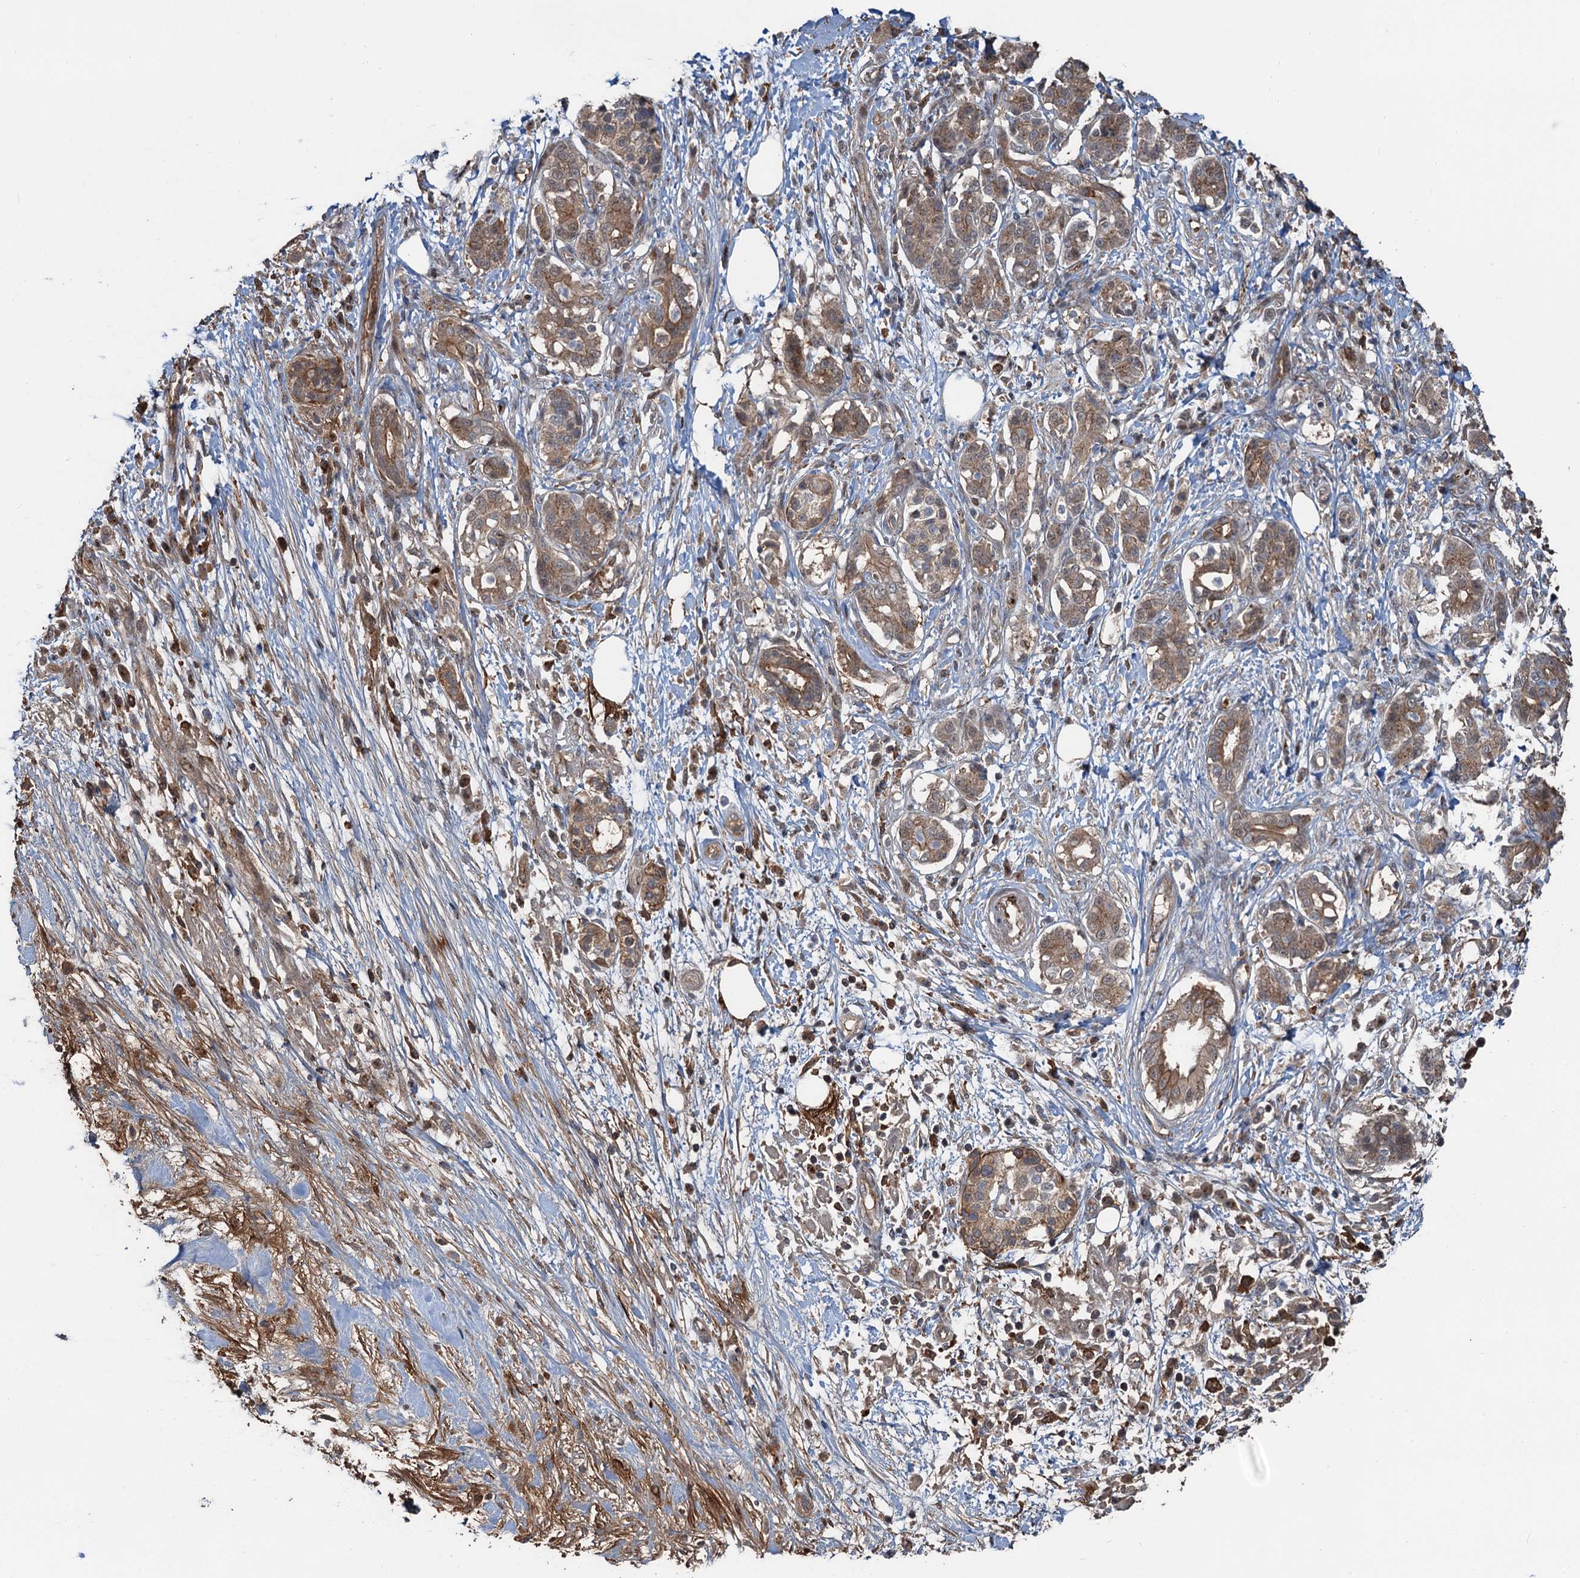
{"staining": {"intensity": "moderate", "quantity": ">75%", "location": "cytoplasmic/membranous"}, "tissue": "pancreatic cancer", "cell_type": "Tumor cells", "image_type": "cancer", "snomed": [{"axis": "morphology", "description": "Adenocarcinoma, NOS"}, {"axis": "topography", "description": "Pancreas"}], "caption": "Immunohistochemistry (IHC) image of pancreatic cancer stained for a protein (brown), which demonstrates medium levels of moderate cytoplasmic/membranous expression in approximately >75% of tumor cells.", "gene": "DEXI", "patient": {"sex": "female", "age": 73}}